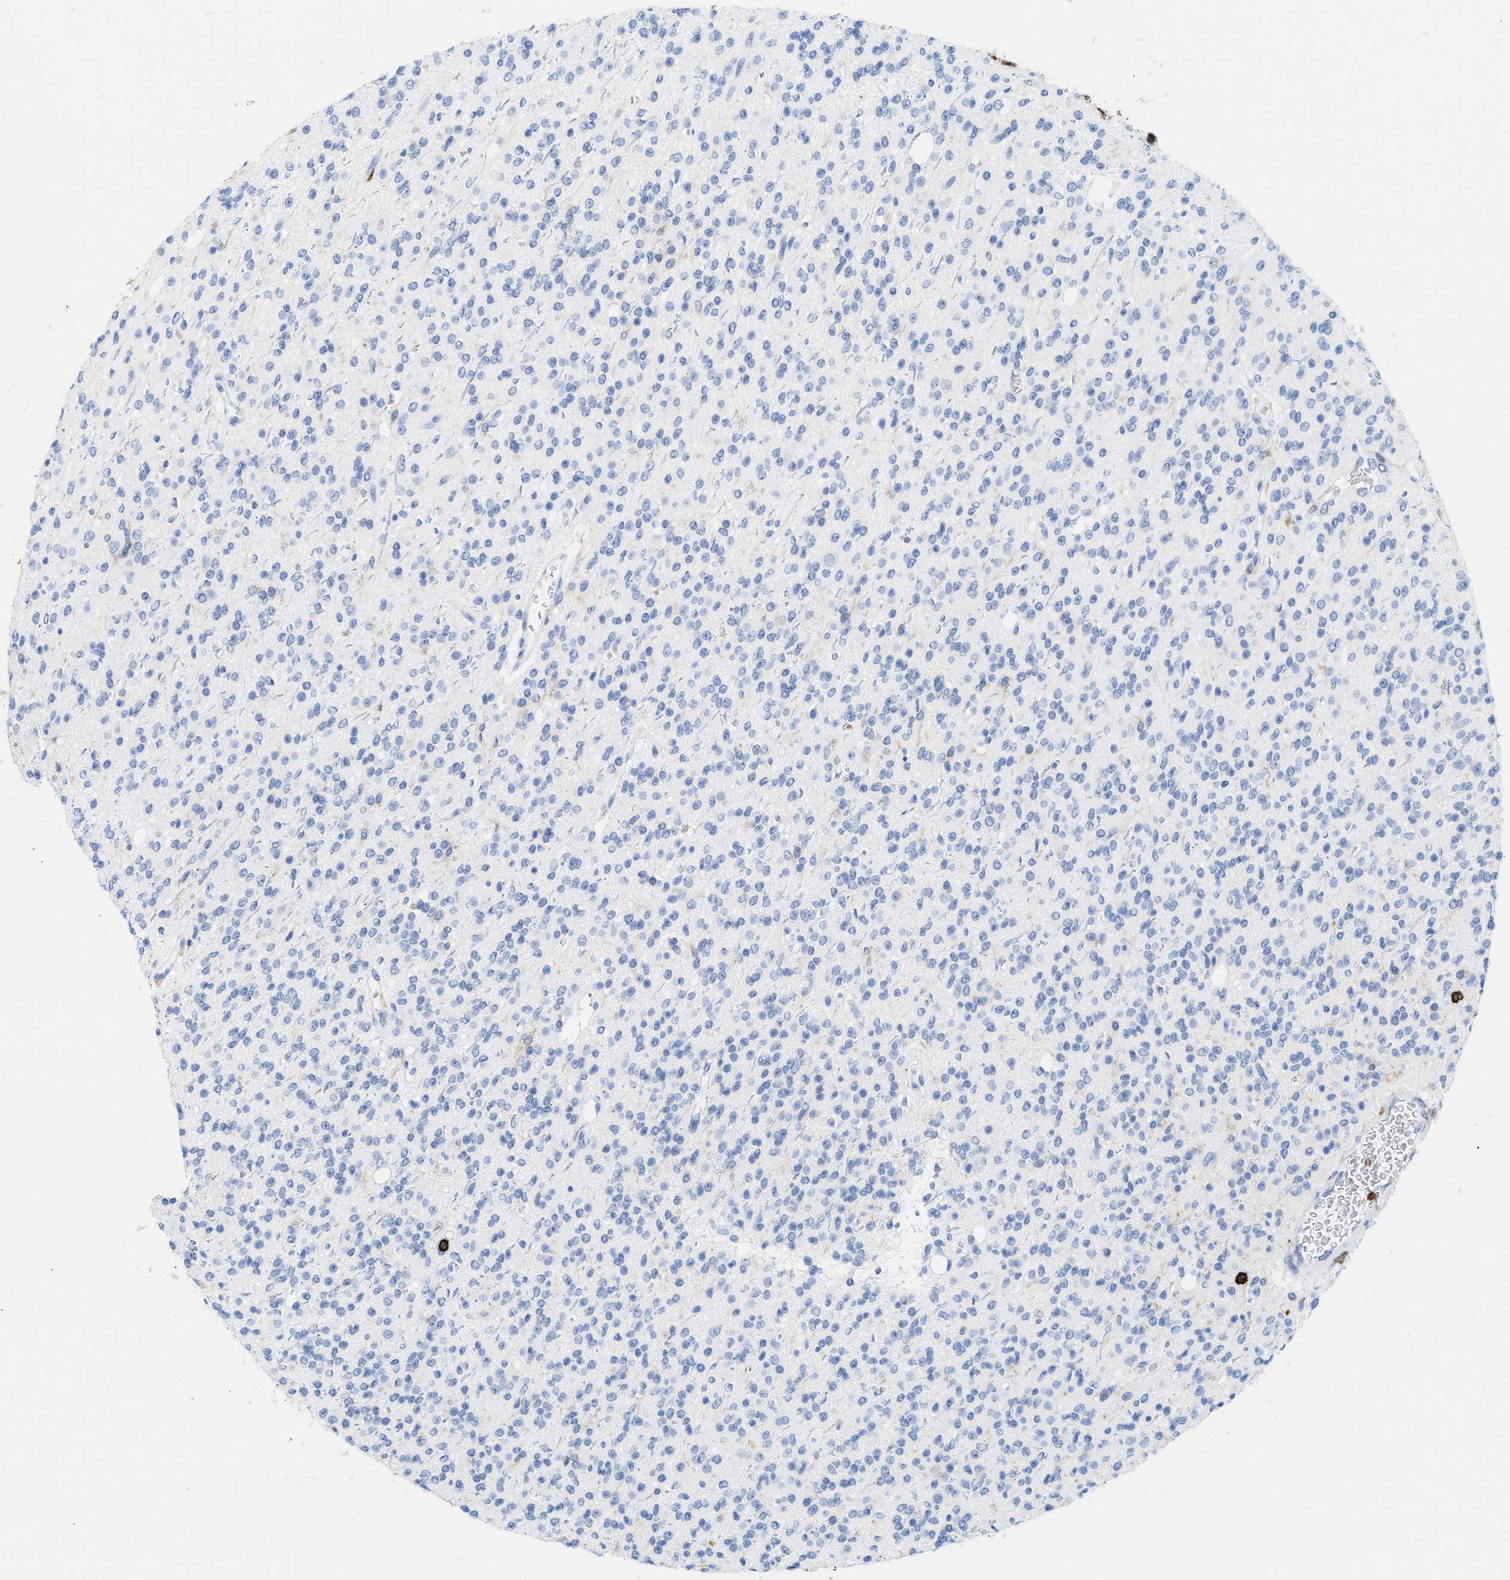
{"staining": {"intensity": "negative", "quantity": "none", "location": "none"}, "tissue": "glioma", "cell_type": "Tumor cells", "image_type": "cancer", "snomed": [{"axis": "morphology", "description": "Glioma, malignant, High grade"}, {"axis": "topography", "description": "Brain"}], "caption": "Immunohistochemical staining of glioma reveals no significant positivity in tumor cells.", "gene": "LCP1", "patient": {"sex": "male", "age": 34}}